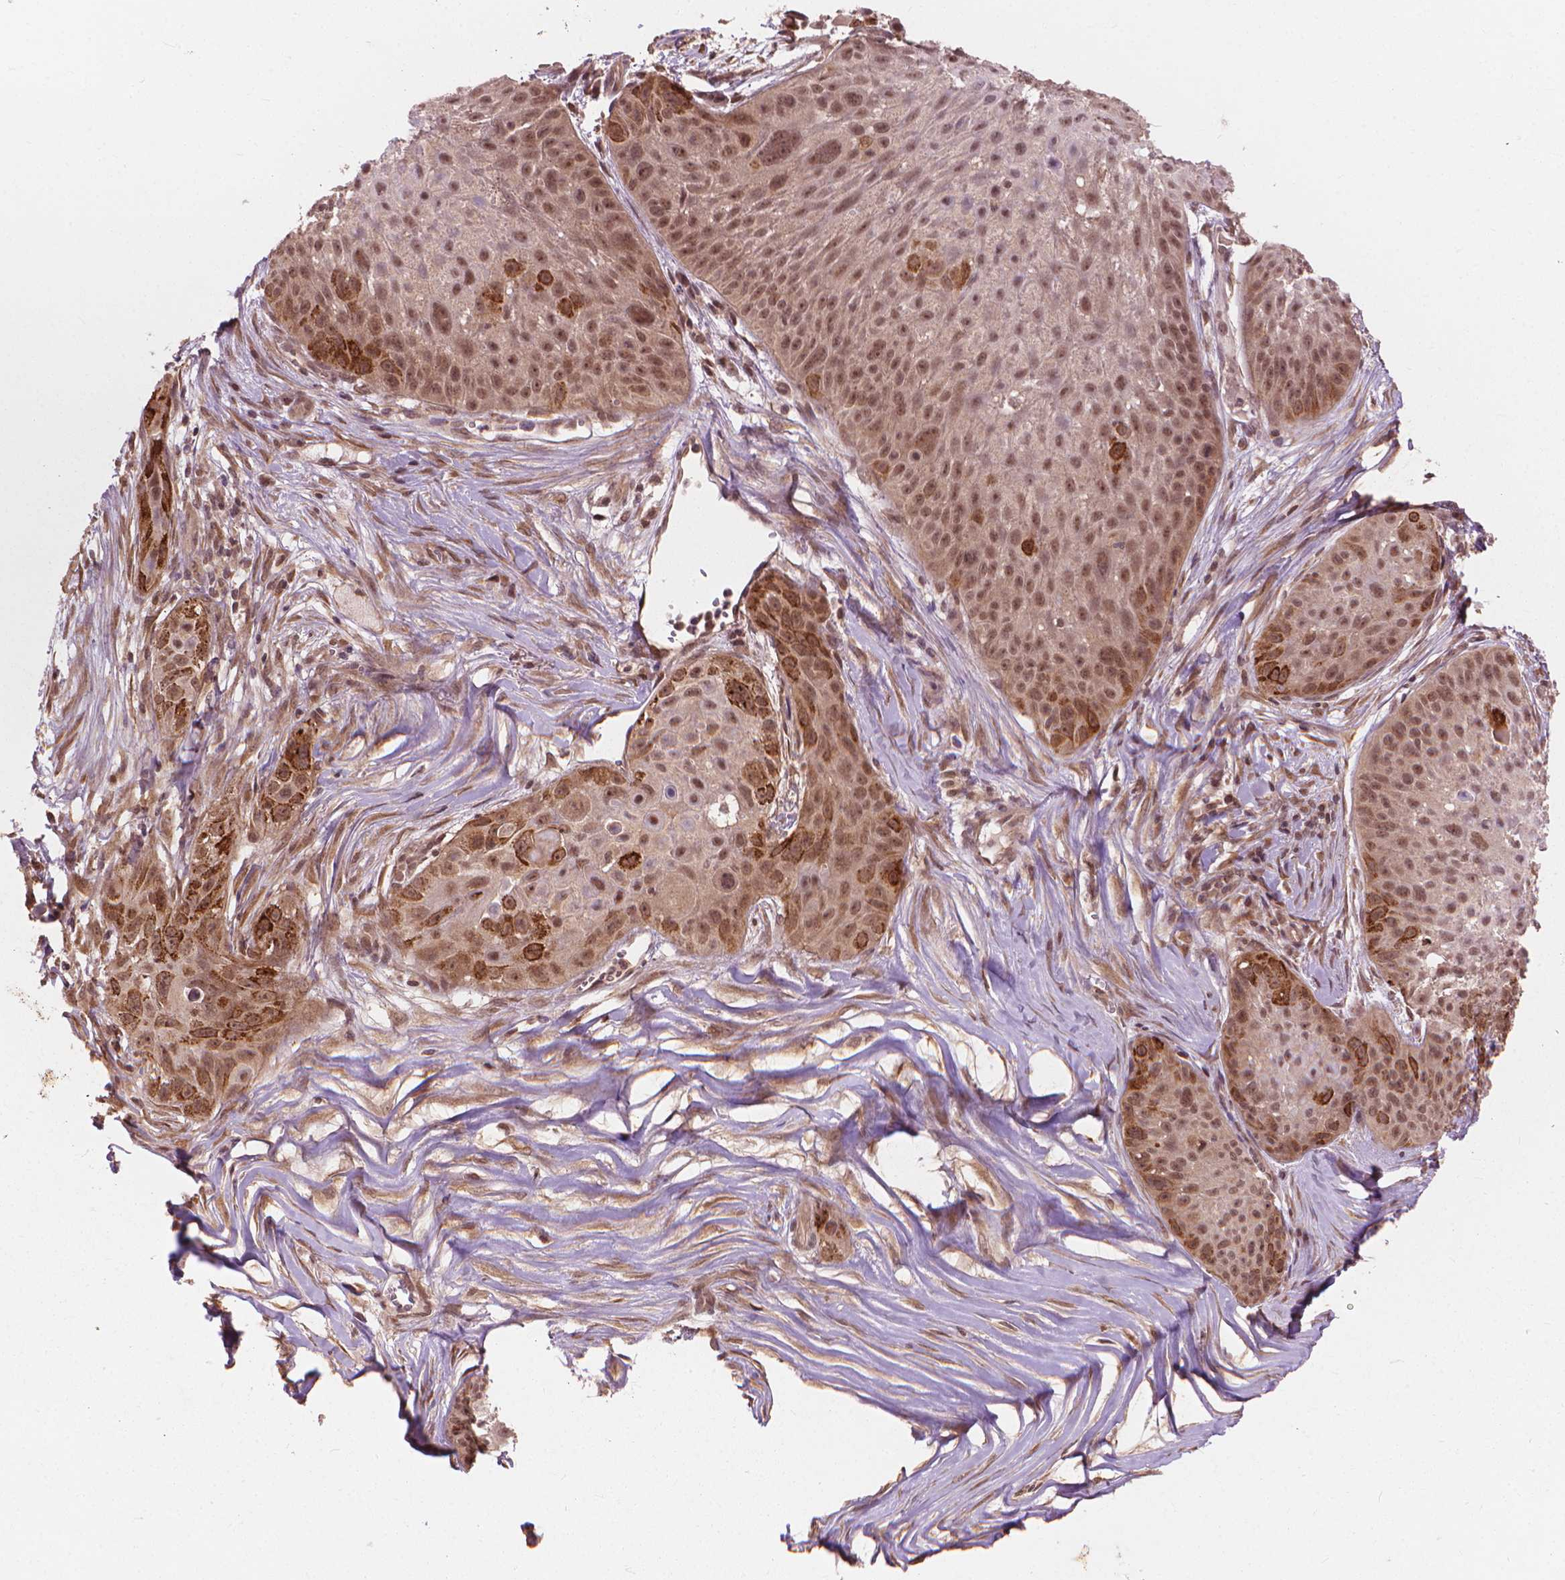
{"staining": {"intensity": "moderate", "quantity": ">75%", "location": "nuclear"}, "tissue": "skin cancer", "cell_type": "Tumor cells", "image_type": "cancer", "snomed": [{"axis": "morphology", "description": "Squamous cell carcinoma, NOS"}, {"axis": "topography", "description": "Skin"}, {"axis": "topography", "description": "Anal"}], "caption": "A histopathology image of squamous cell carcinoma (skin) stained for a protein shows moderate nuclear brown staining in tumor cells.", "gene": "SSU72", "patient": {"sex": "female", "age": 75}}